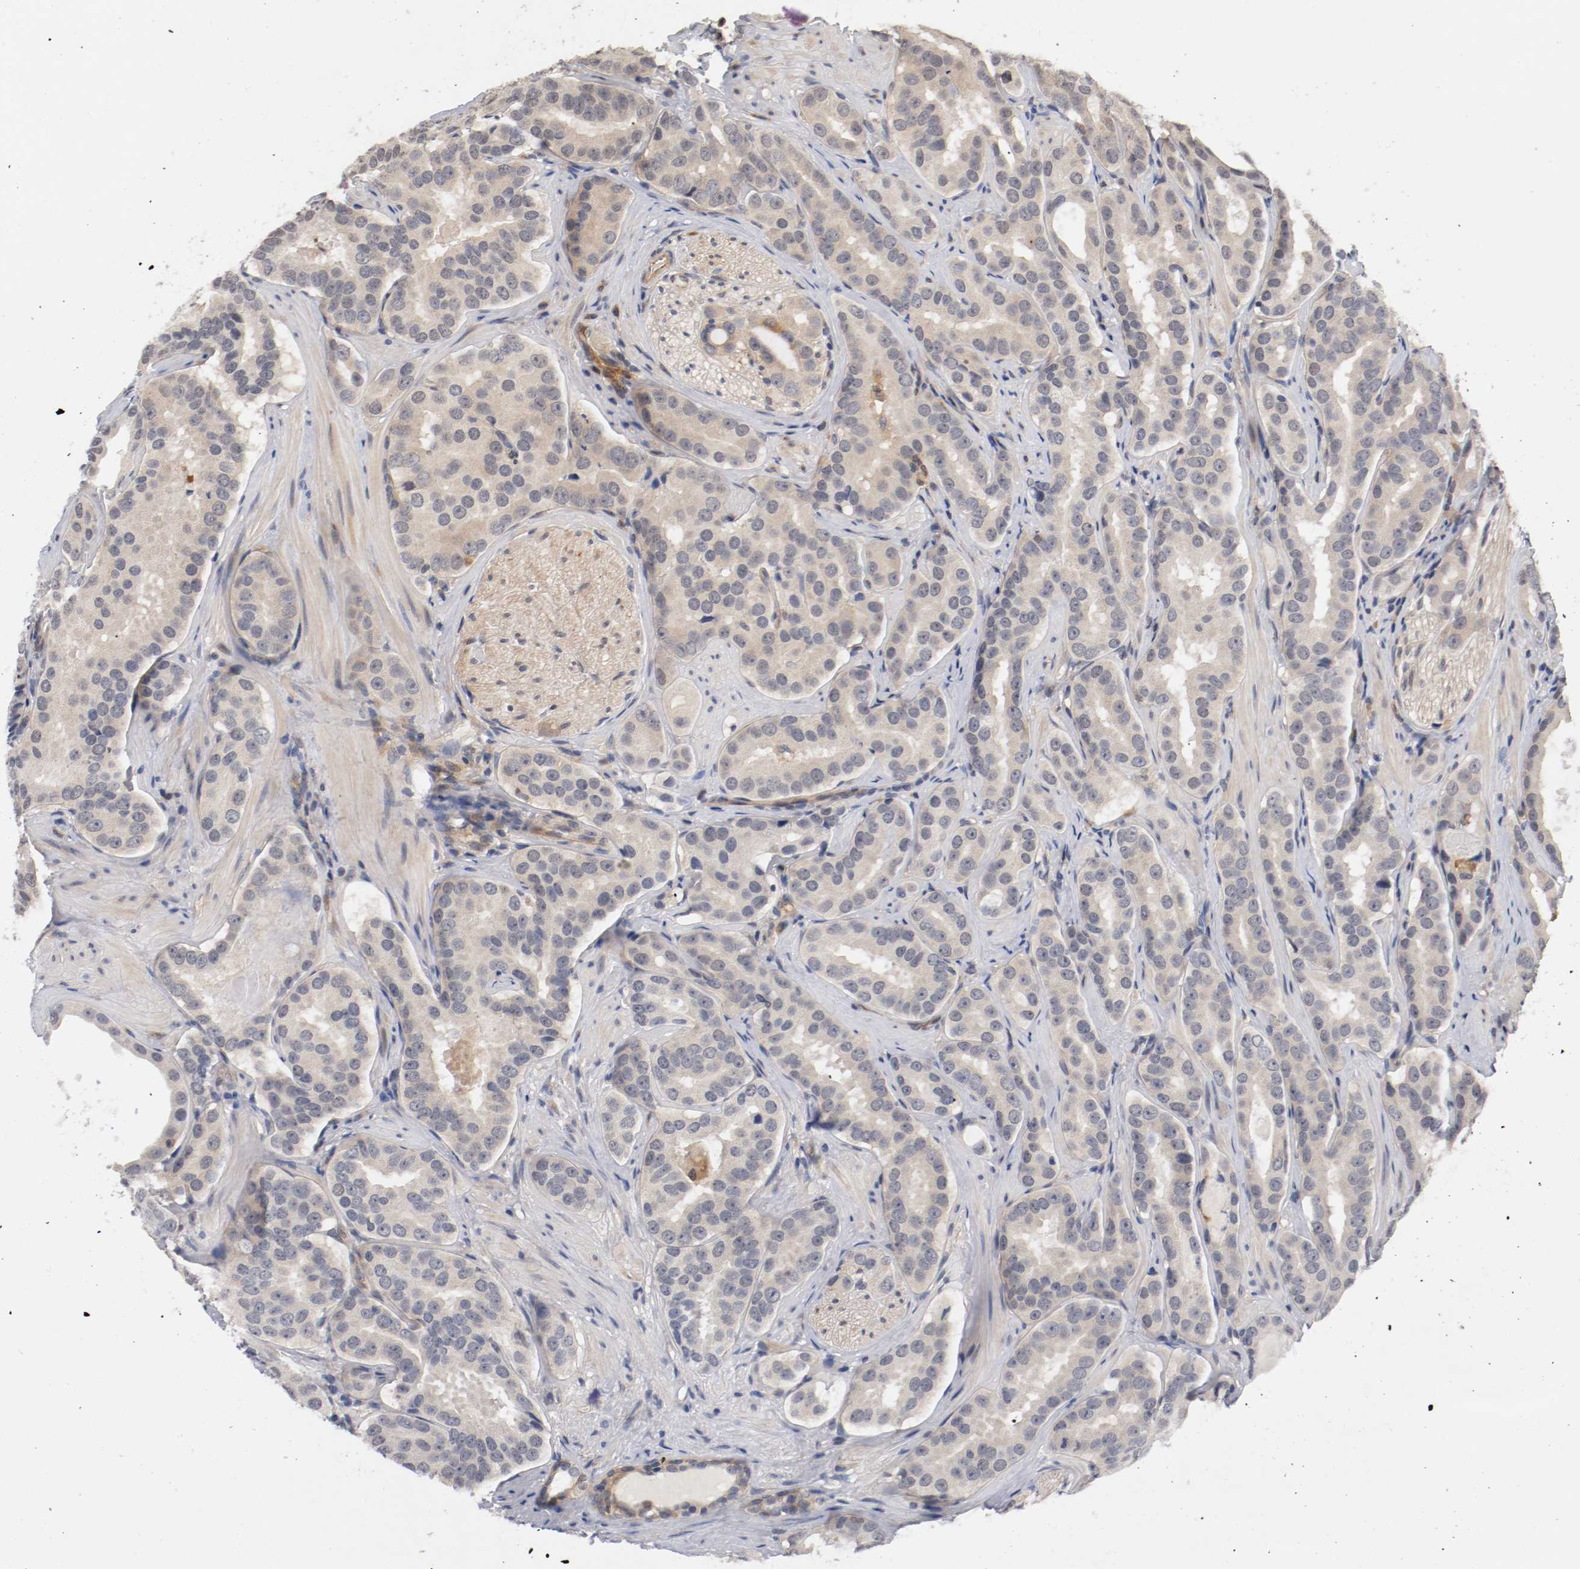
{"staining": {"intensity": "weak", "quantity": "<25%", "location": "cytoplasmic/membranous"}, "tissue": "prostate cancer", "cell_type": "Tumor cells", "image_type": "cancer", "snomed": [{"axis": "morphology", "description": "Adenocarcinoma, Low grade"}, {"axis": "topography", "description": "Prostate"}], "caption": "Immunohistochemical staining of human adenocarcinoma (low-grade) (prostate) exhibits no significant expression in tumor cells. Nuclei are stained in blue.", "gene": "RBM23", "patient": {"sex": "male", "age": 59}}